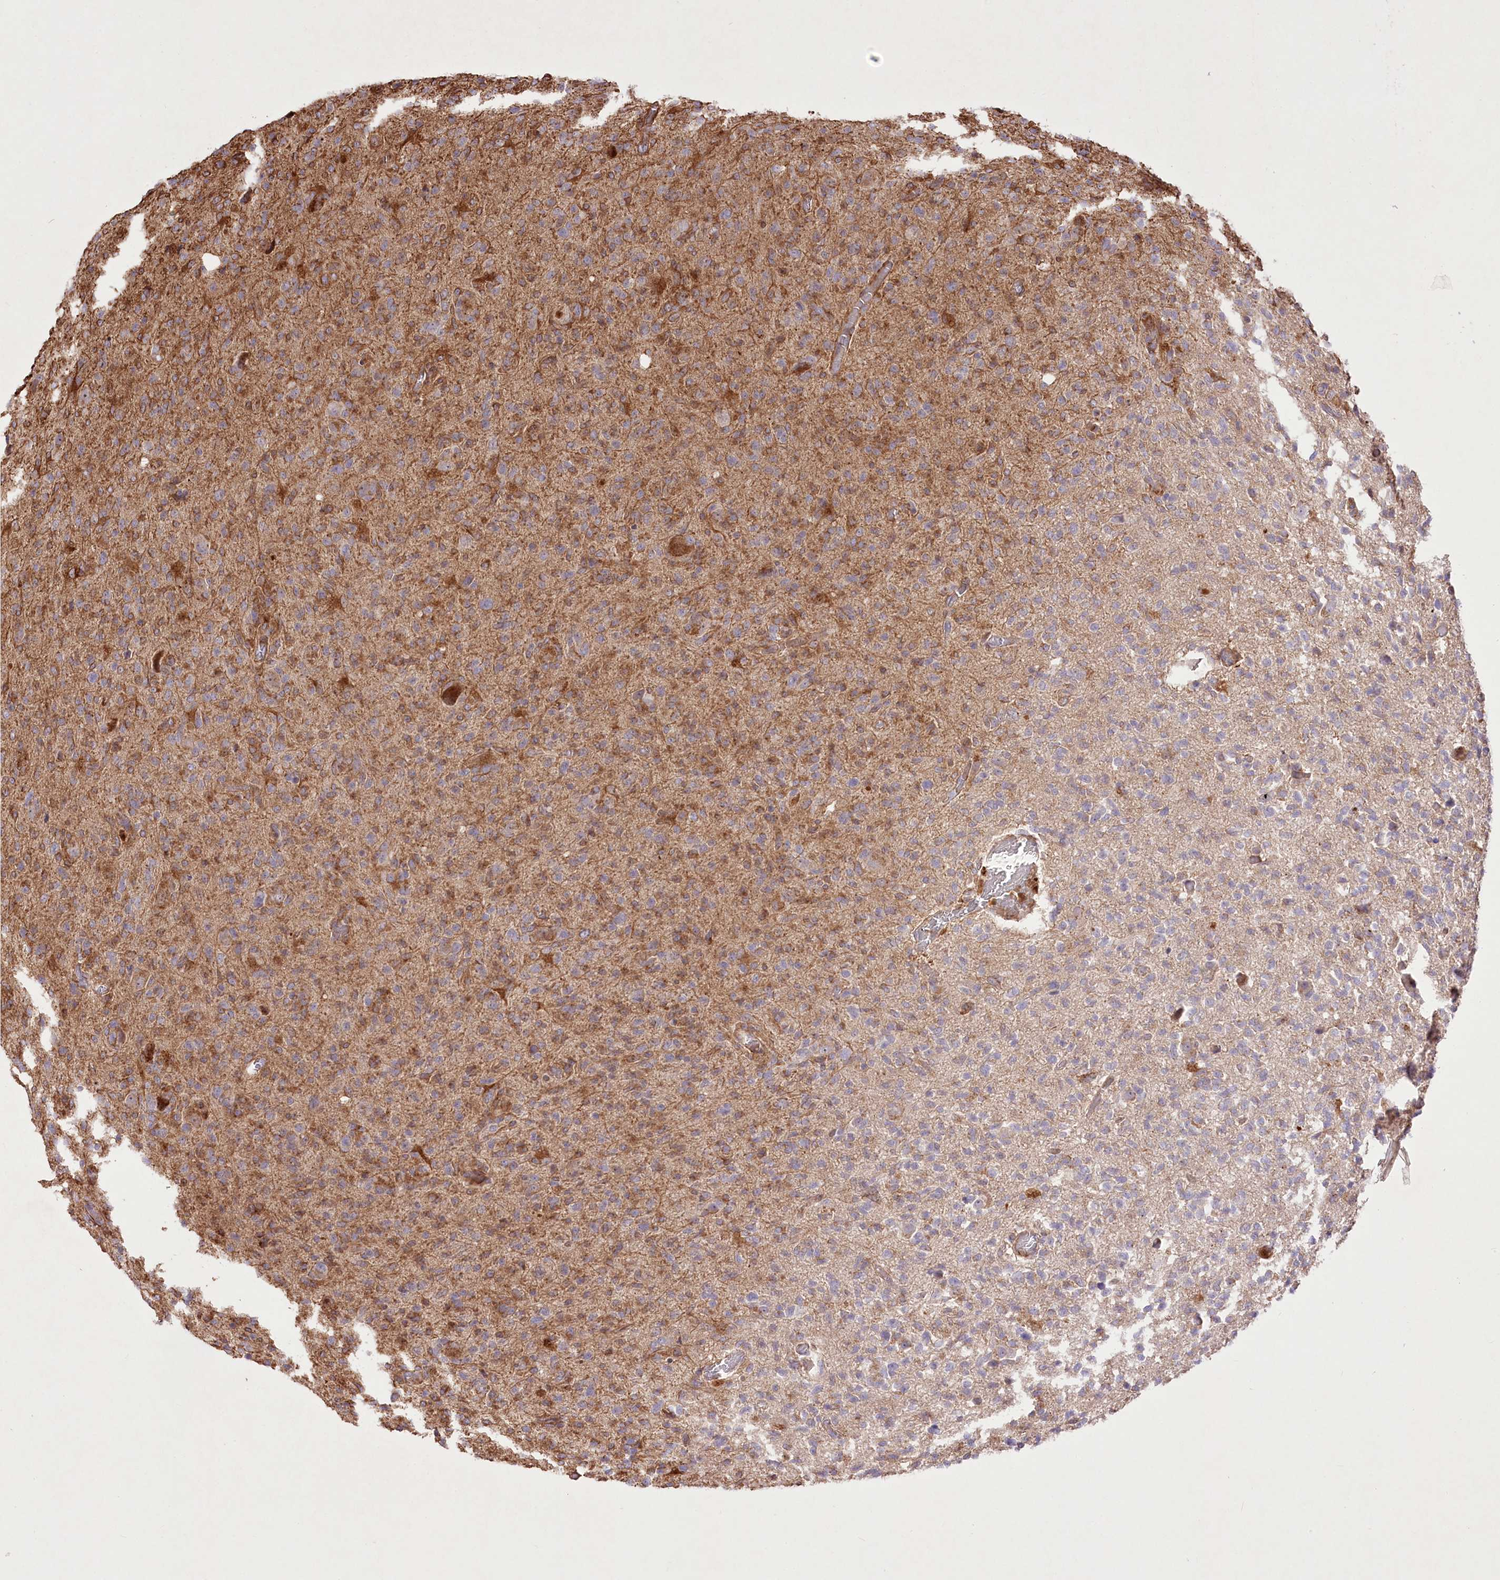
{"staining": {"intensity": "moderate", "quantity": "<25%", "location": "cytoplasmic/membranous"}, "tissue": "glioma", "cell_type": "Tumor cells", "image_type": "cancer", "snomed": [{"axis": "morphology", "description": "Glioma, malignant, High grade"}, {"axis": "topography", "description": "Brain"}], "caption": "Tumor cells demonstrate low levels of moderate cytoplasmic/membranous expression in approximately <25% of cells in human glioma.", "gene": "RNF24", "patient": {"sex": "female", "age": 57}}